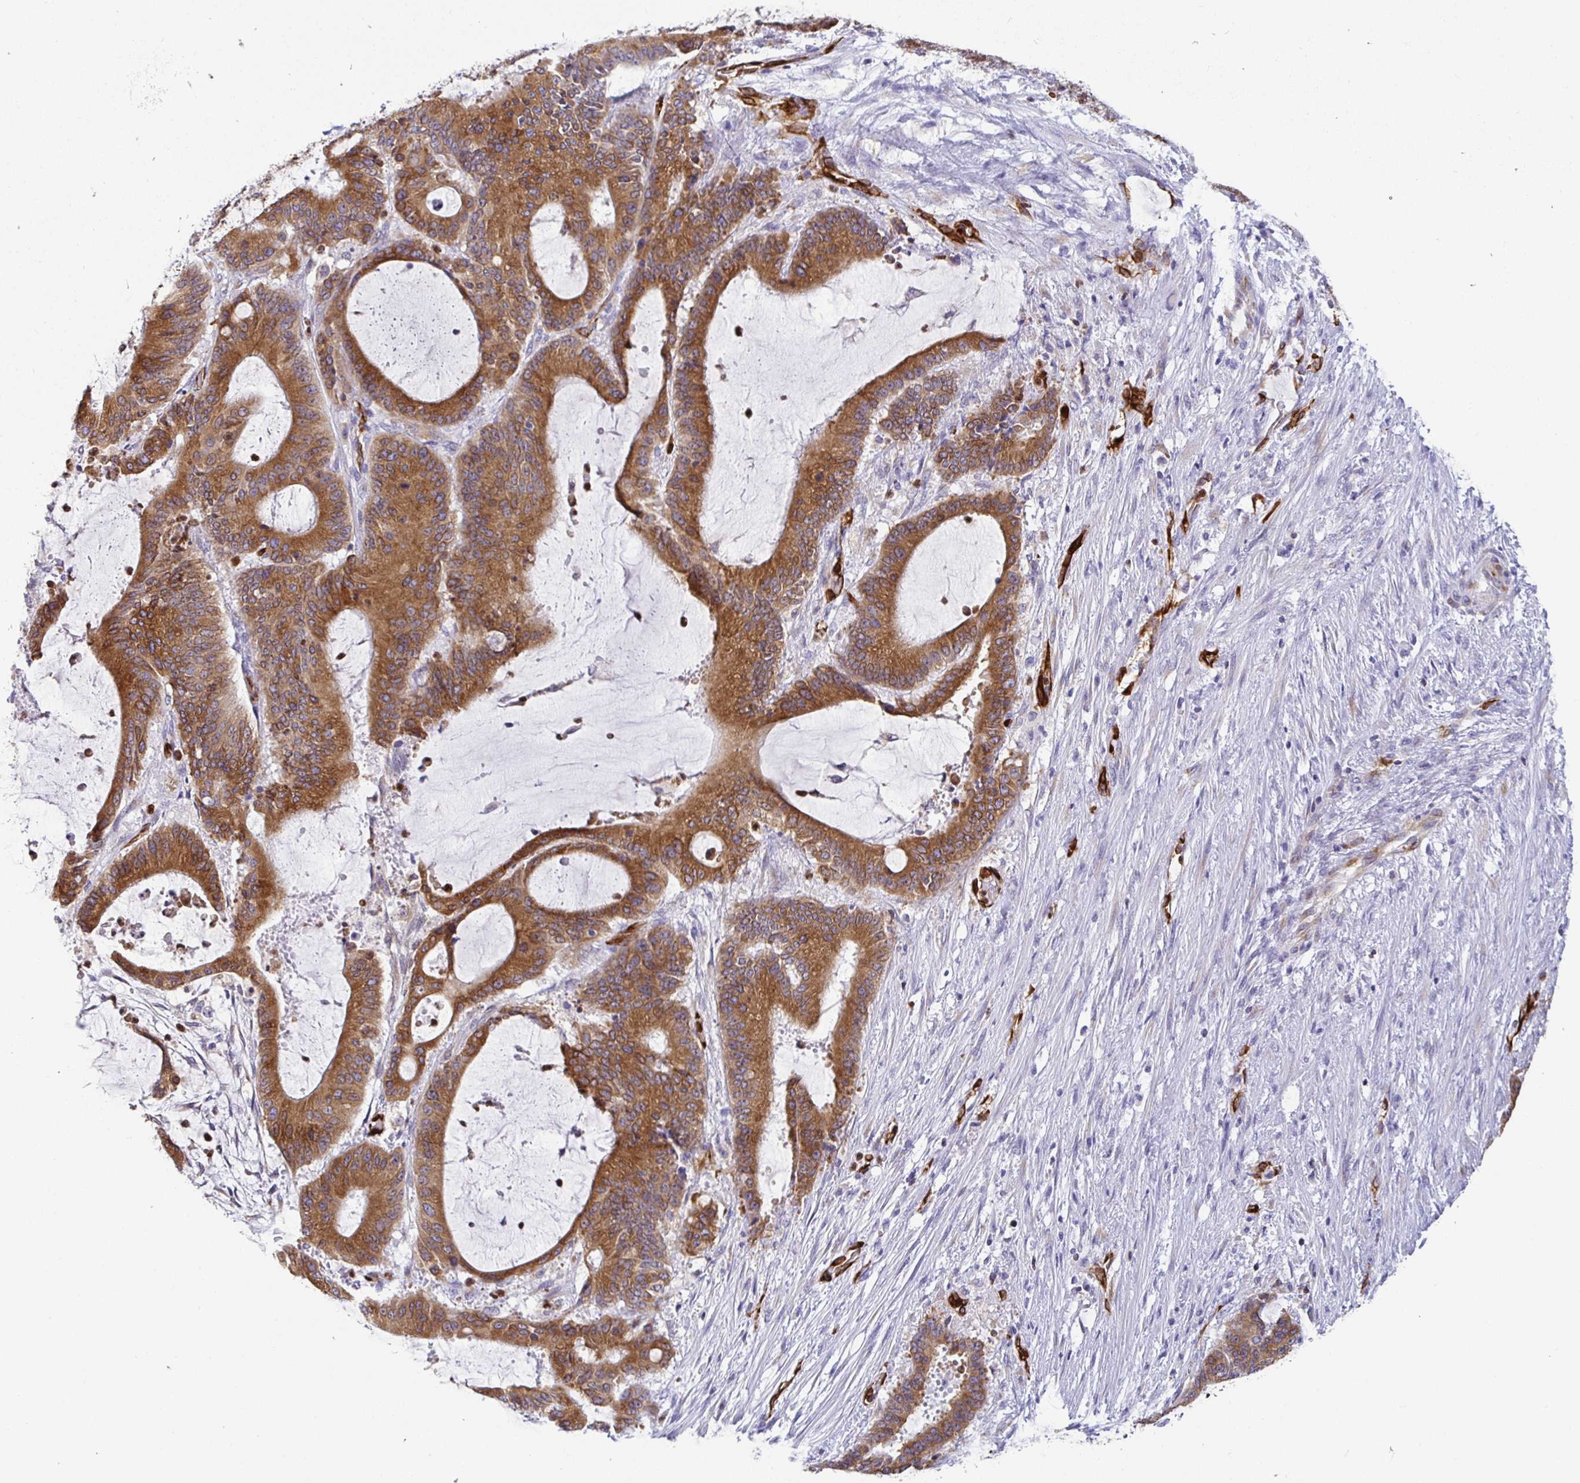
{"staining": {"intensity": "strong", "quantity": ">75%", "location": "cytoplasmic/membranous"}, "tissue": "liver cancer", "cell_type": "Tumor cells", "image_type": "cancer", "snomed": [{"axis": "morphology", "description": "Normal tissue, NOS"}, {"axis": "morphology", "description": "Cholangiocarcinoma"}, {"axis": "topography", "description": "Liver"}, {"axis": "topography", "description": "Peripheral nerve tissue"}], "caption": "Liver cholangiocarcinoma was stained to show a protein in brown. There is high levels of strong cytoplasmic/membranous staining in about >75% of tumor cells.", "gene": "TP53I11", "patient": {"sex": "female", "age": 73}}